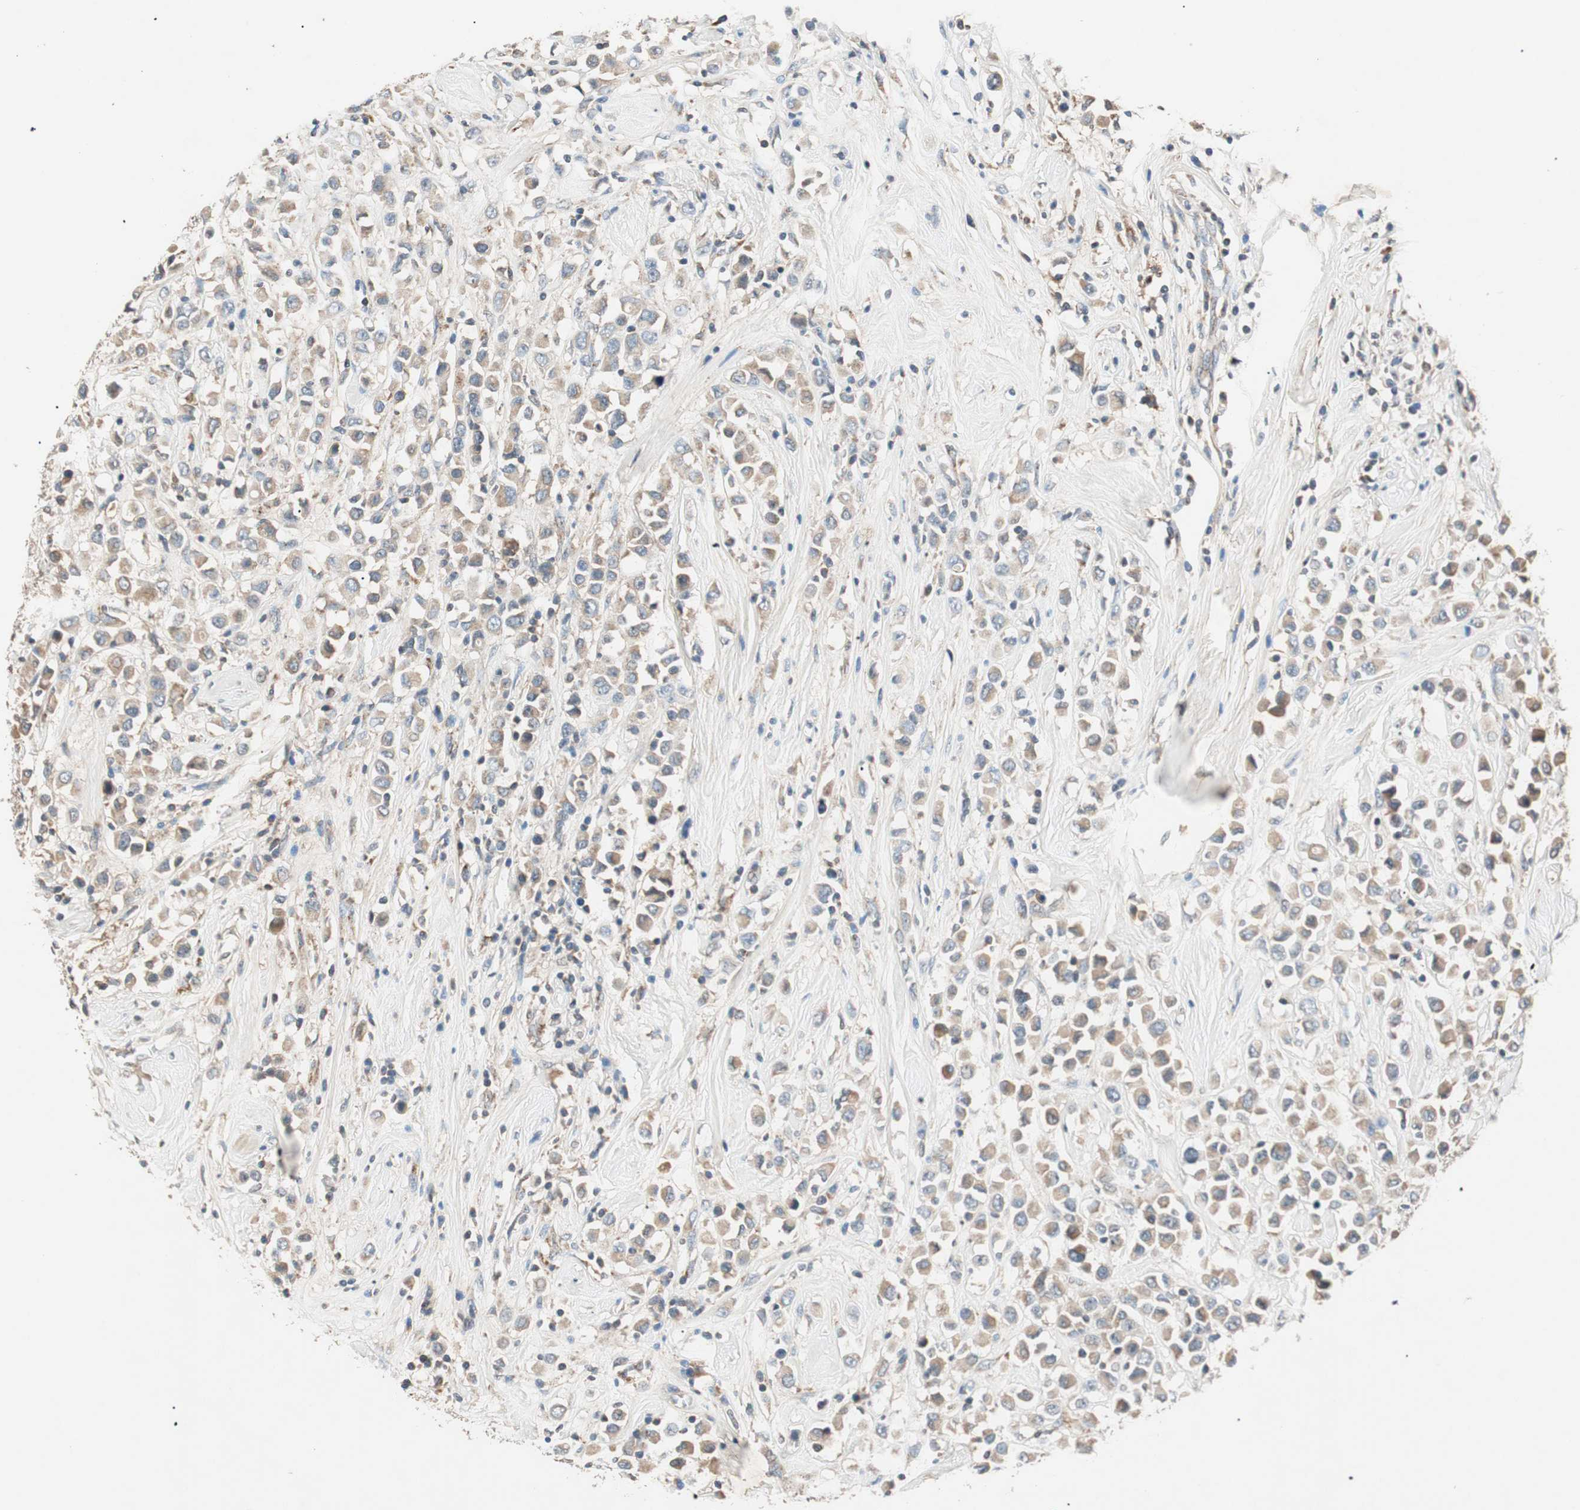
{"staining": {"intensity": "weak", "quantity": ">75%", "location": "cytoplasmic/membranous"}, "tissue": "breast cancer", "cell_type": "Tumor cells", "image_type": "cancer", "snomed": [{"axis": "morphology", "description": "Duct carcinoma"}, {"axis": "topography", "description": "Breast"}], "caption": "The histopathology image displays staining of breast cancer, revealing weak cytoplasmic/membranous protein positivity (brown color) within tumor cells.", "gene": "HPN", "patient": {"sex": "female", "age": 61}}